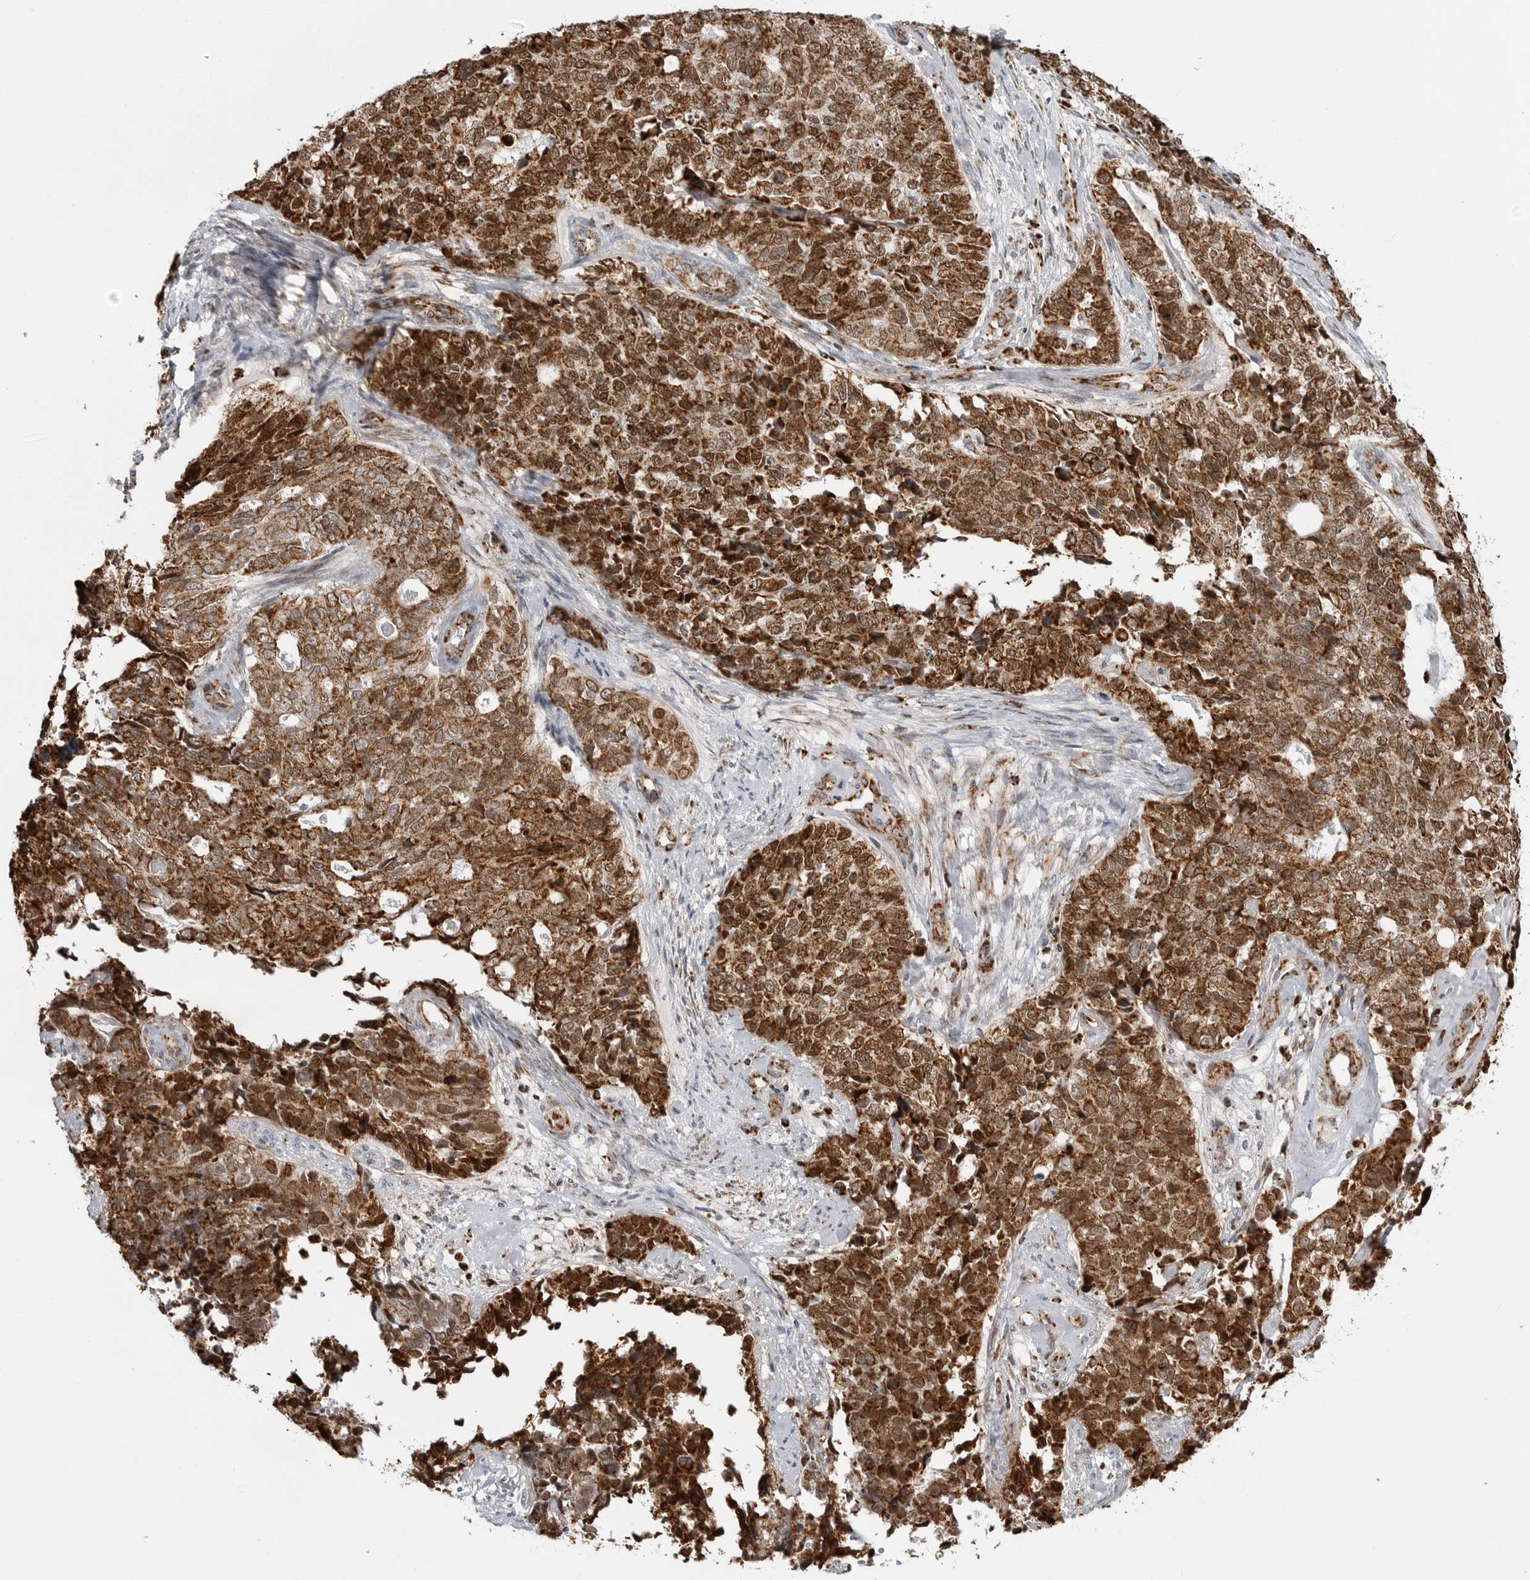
{"staining": {"intensity": "strong", "quantity": ">75%", "location": "cytoplasmic/membranous"}, "tissue": "cervical cancer", "cell_type": "Tumor cells", "image_type": "cancer", "snomed": [{"axis": "morphology", "description": "Squamous cell carcinoma, NOS"}, {"axis": "topography", "description": "Cervix"}], "caption": "Immunohistochemistry (IHC) of squamous cell carcinoma (cervical) exhibits high levels of strong cytoplasmic/membranous staining in about >75% of tumor cells.", "gene": "COX5A", "patient": {"sex": "female", "age": 63}}